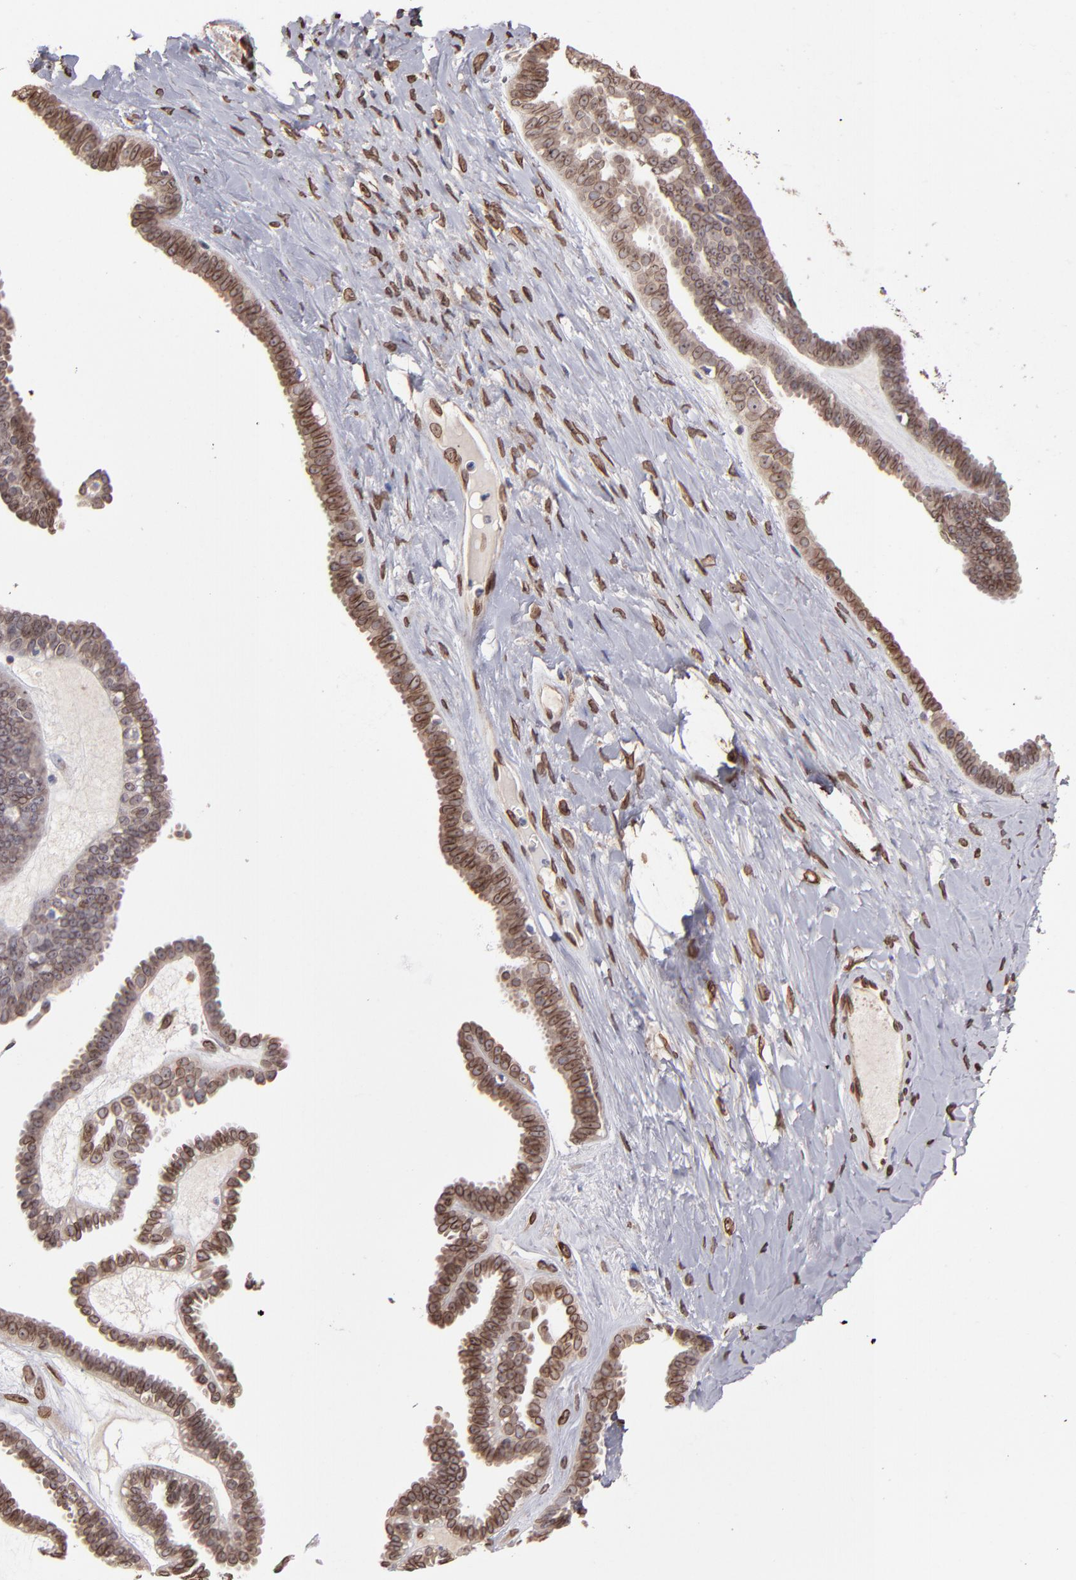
{"staining": {"intensity": "weak", "quantity": ">75%", "location": "cytoplasmic/membranous,nuclear"}, "tissue": "ovarian cancer", "cell_type": "Tumor cells", "image_type": "cancer", "snomed": [{"axis": "morphology", "description": "Cystadenocarcinoma, serous, NOS"}, {"axis": "topography", "description": "Ovary"}], "caption": "Ovarian cancer stained with IHC displays weak cytoplasmic/membranous and nuclear staining in about >75% of tumor cells.", "gene": "PUM3", "patient": {"sex": "female", "age": 71}}